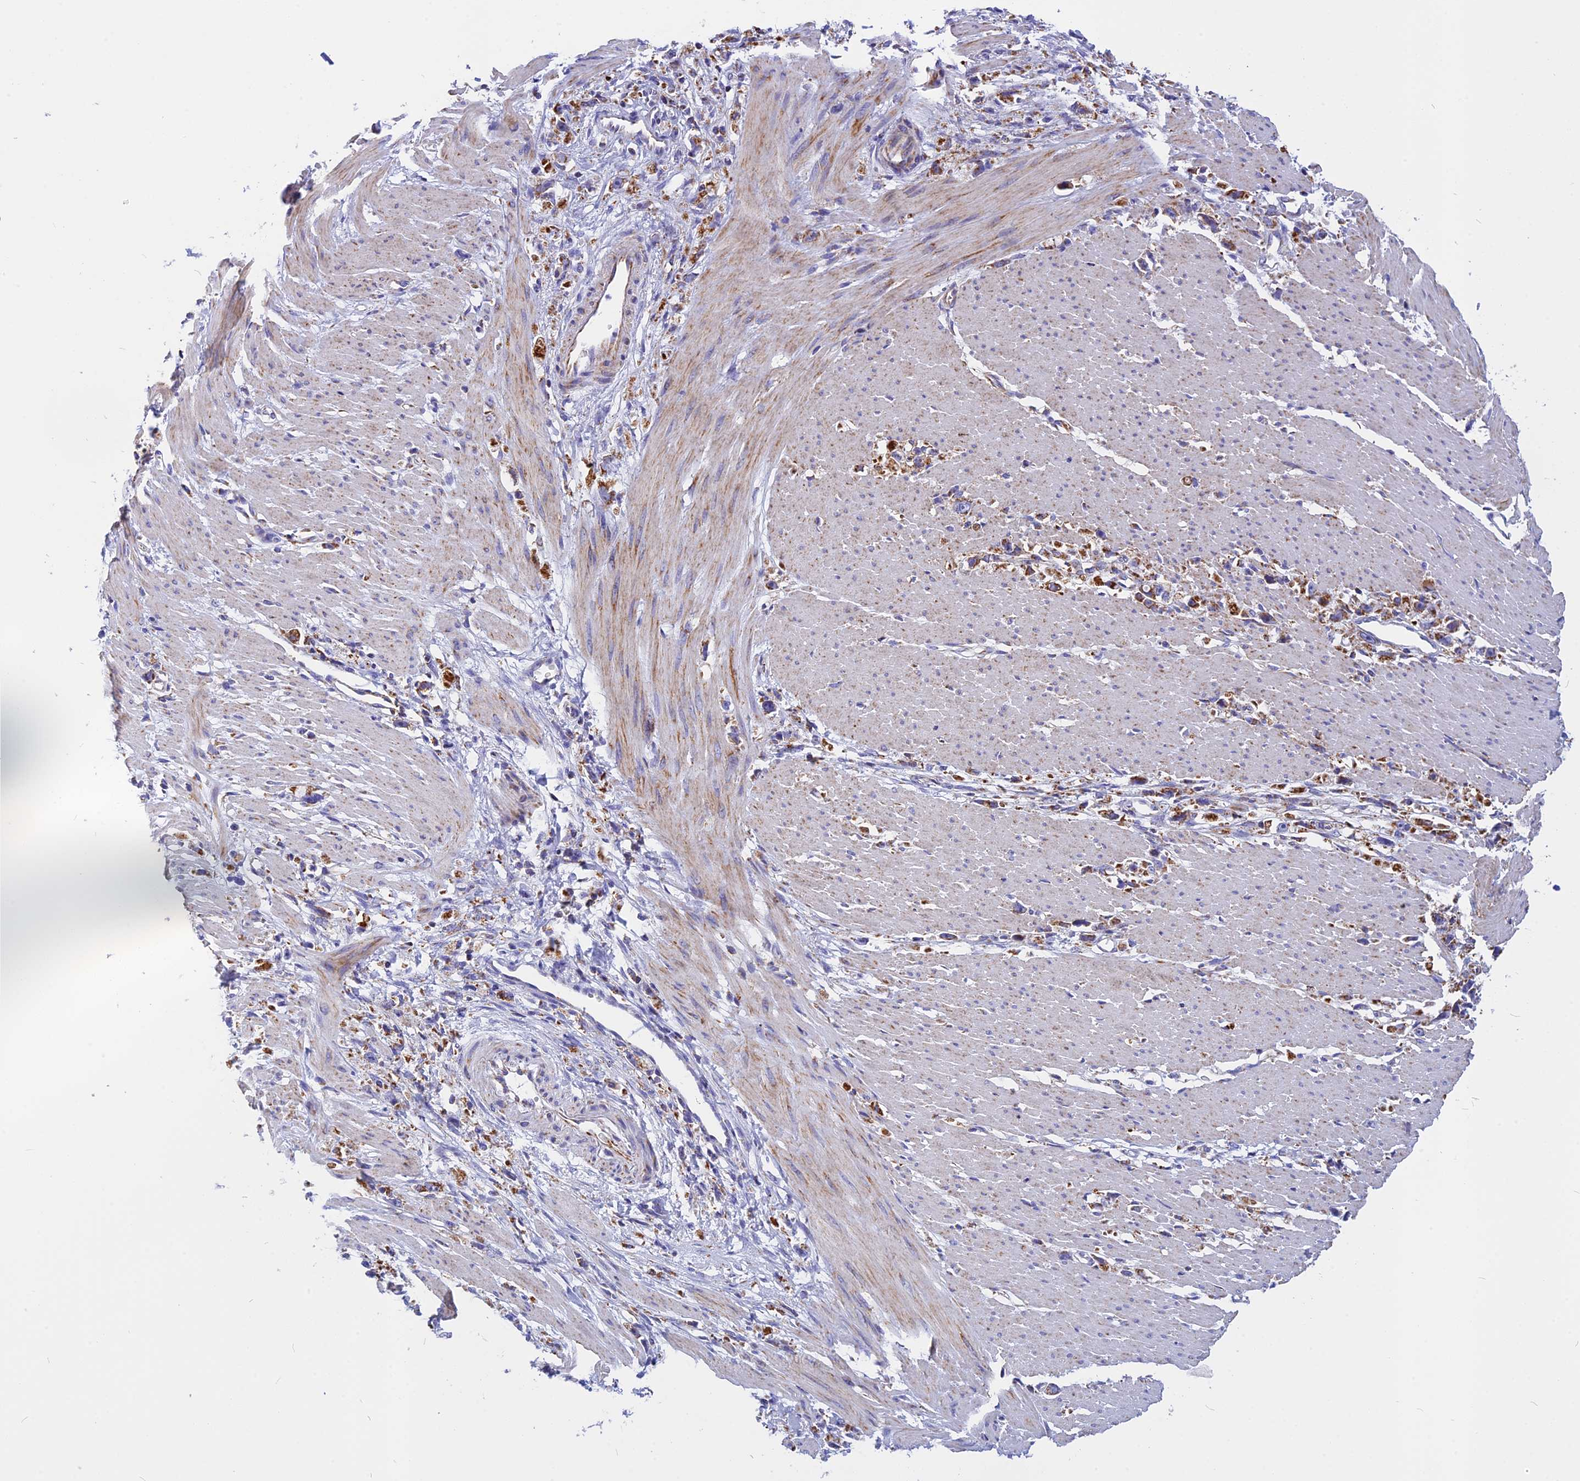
{"staining": {"intensity": "moderate", "quantity": ">75%", "location": "cytoplasmic/membranous"}, "tissue": "stomach cancer", "cell_type": "Tumor cells", "image_type": "cancer", "snomed": [{"axis": "morphology", "description": "Adenocarcinoma, NOS"}, {"axis": "topography", "description": "Stomach"}], "caption": "High-magnification brightfield microscopy of stomach cancer stained with DAB (3,3'-diaminobenzidine) (brown) and counterstained with hematoxylin (blue). tumor cells exhibit moderate cytoplasmic/membranous expression is identified in approximately>75% of cells. The staining was performed using DAB to visualize the protein expression in brown, while the nuclei were stained in blue with hematoxylin (Magnification: 20x).", "gene": "VDAC2", "patient": {"sex": "female", "age": 59}}